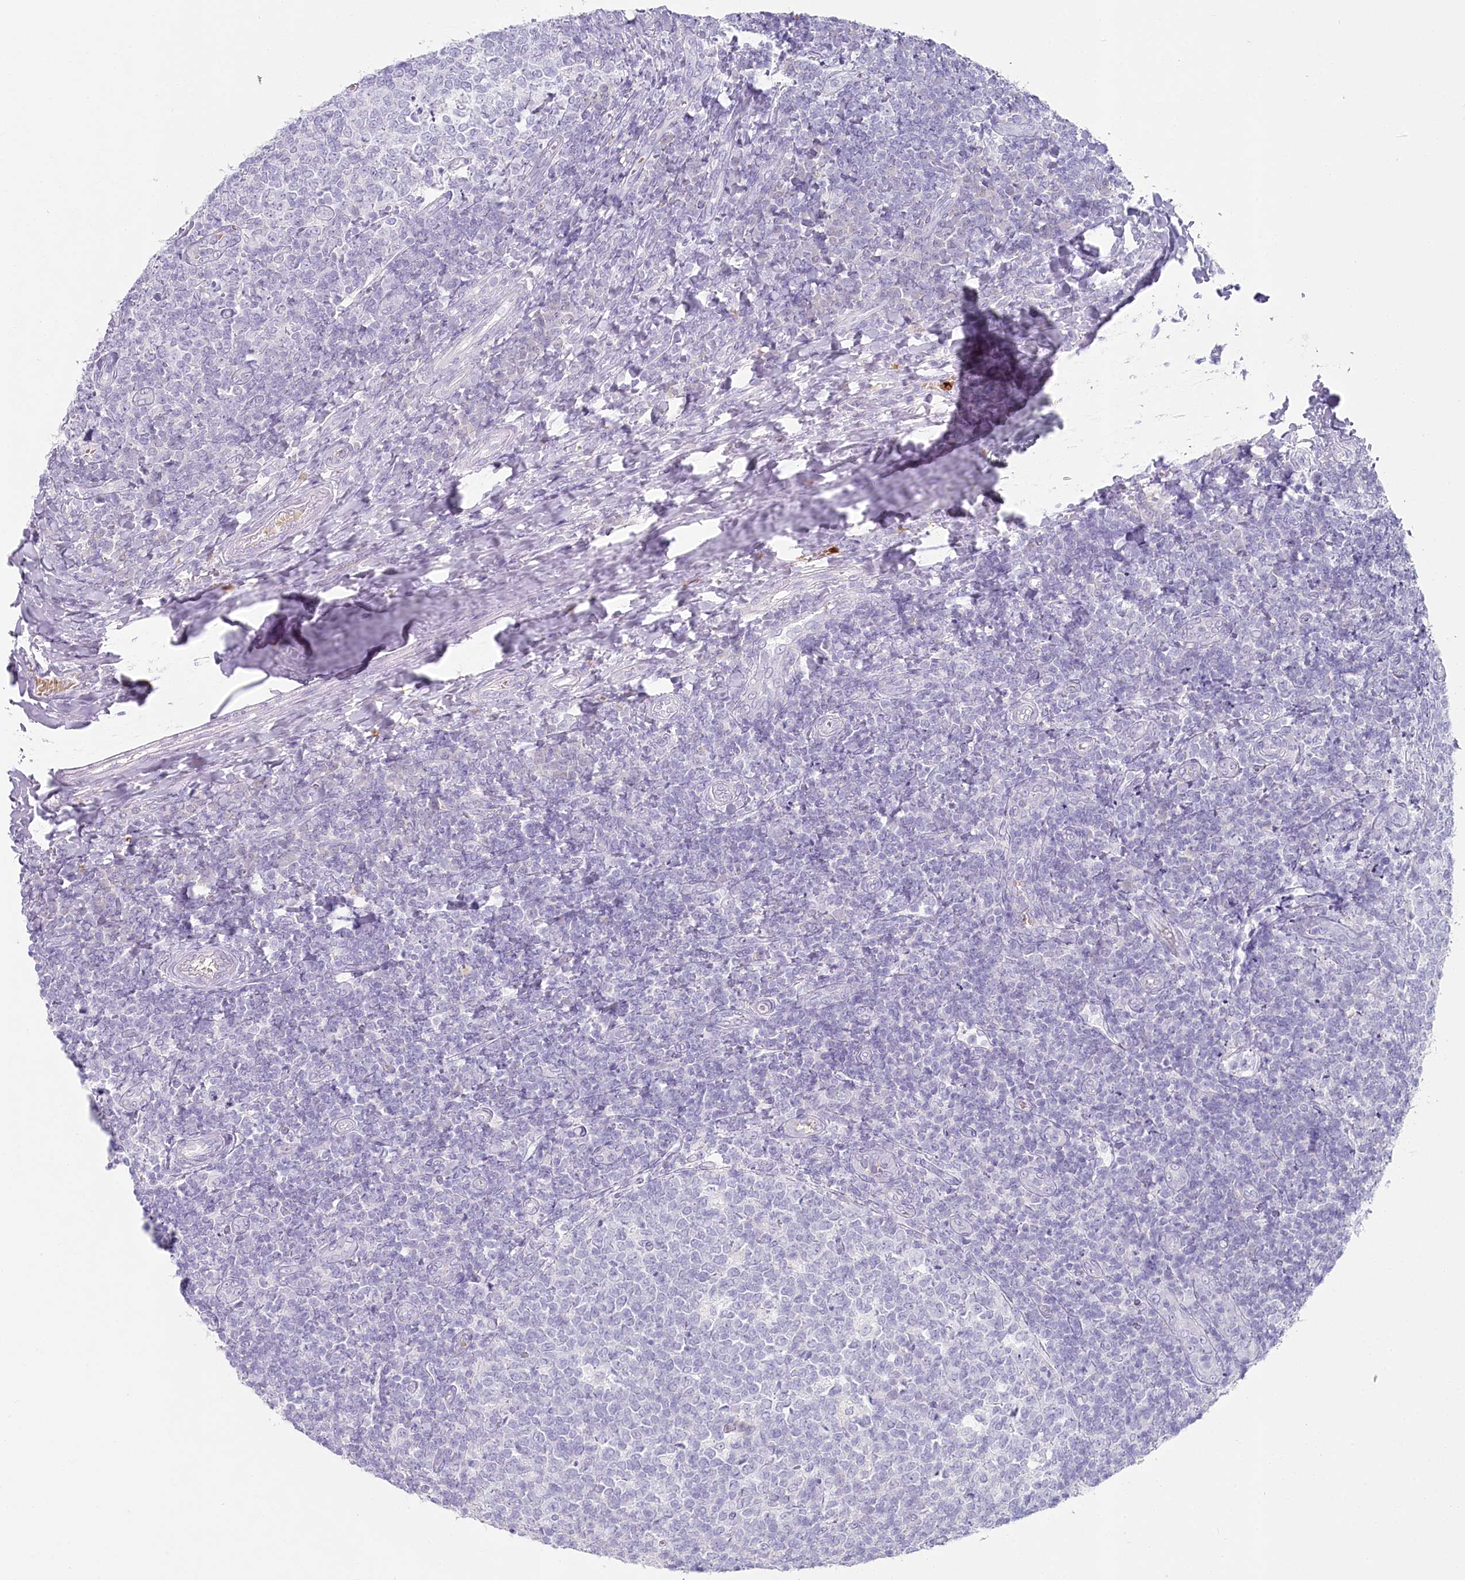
{"staining": {"intensity": "negative", "quantity": "none", "location": "none"}, "tissue": "tonsil", "cell_type": "Germinal center cells", "image_type": "normal", "snomed": [{"axis": "morphology", "description": "Normal tissue, NOS"}, {"axis": "topography", "description": "Tonsil"}], "caption": "Tonsil was stained to show a protein in brown. There is no significant expression in germinal center cells. (Brightfield microscopy of DAB (3,3'-diaminobenzidine) immunohistochemistry at high magnification).", "gene": "IFIT5", "patient": {"sex": "female", "age": 19}}